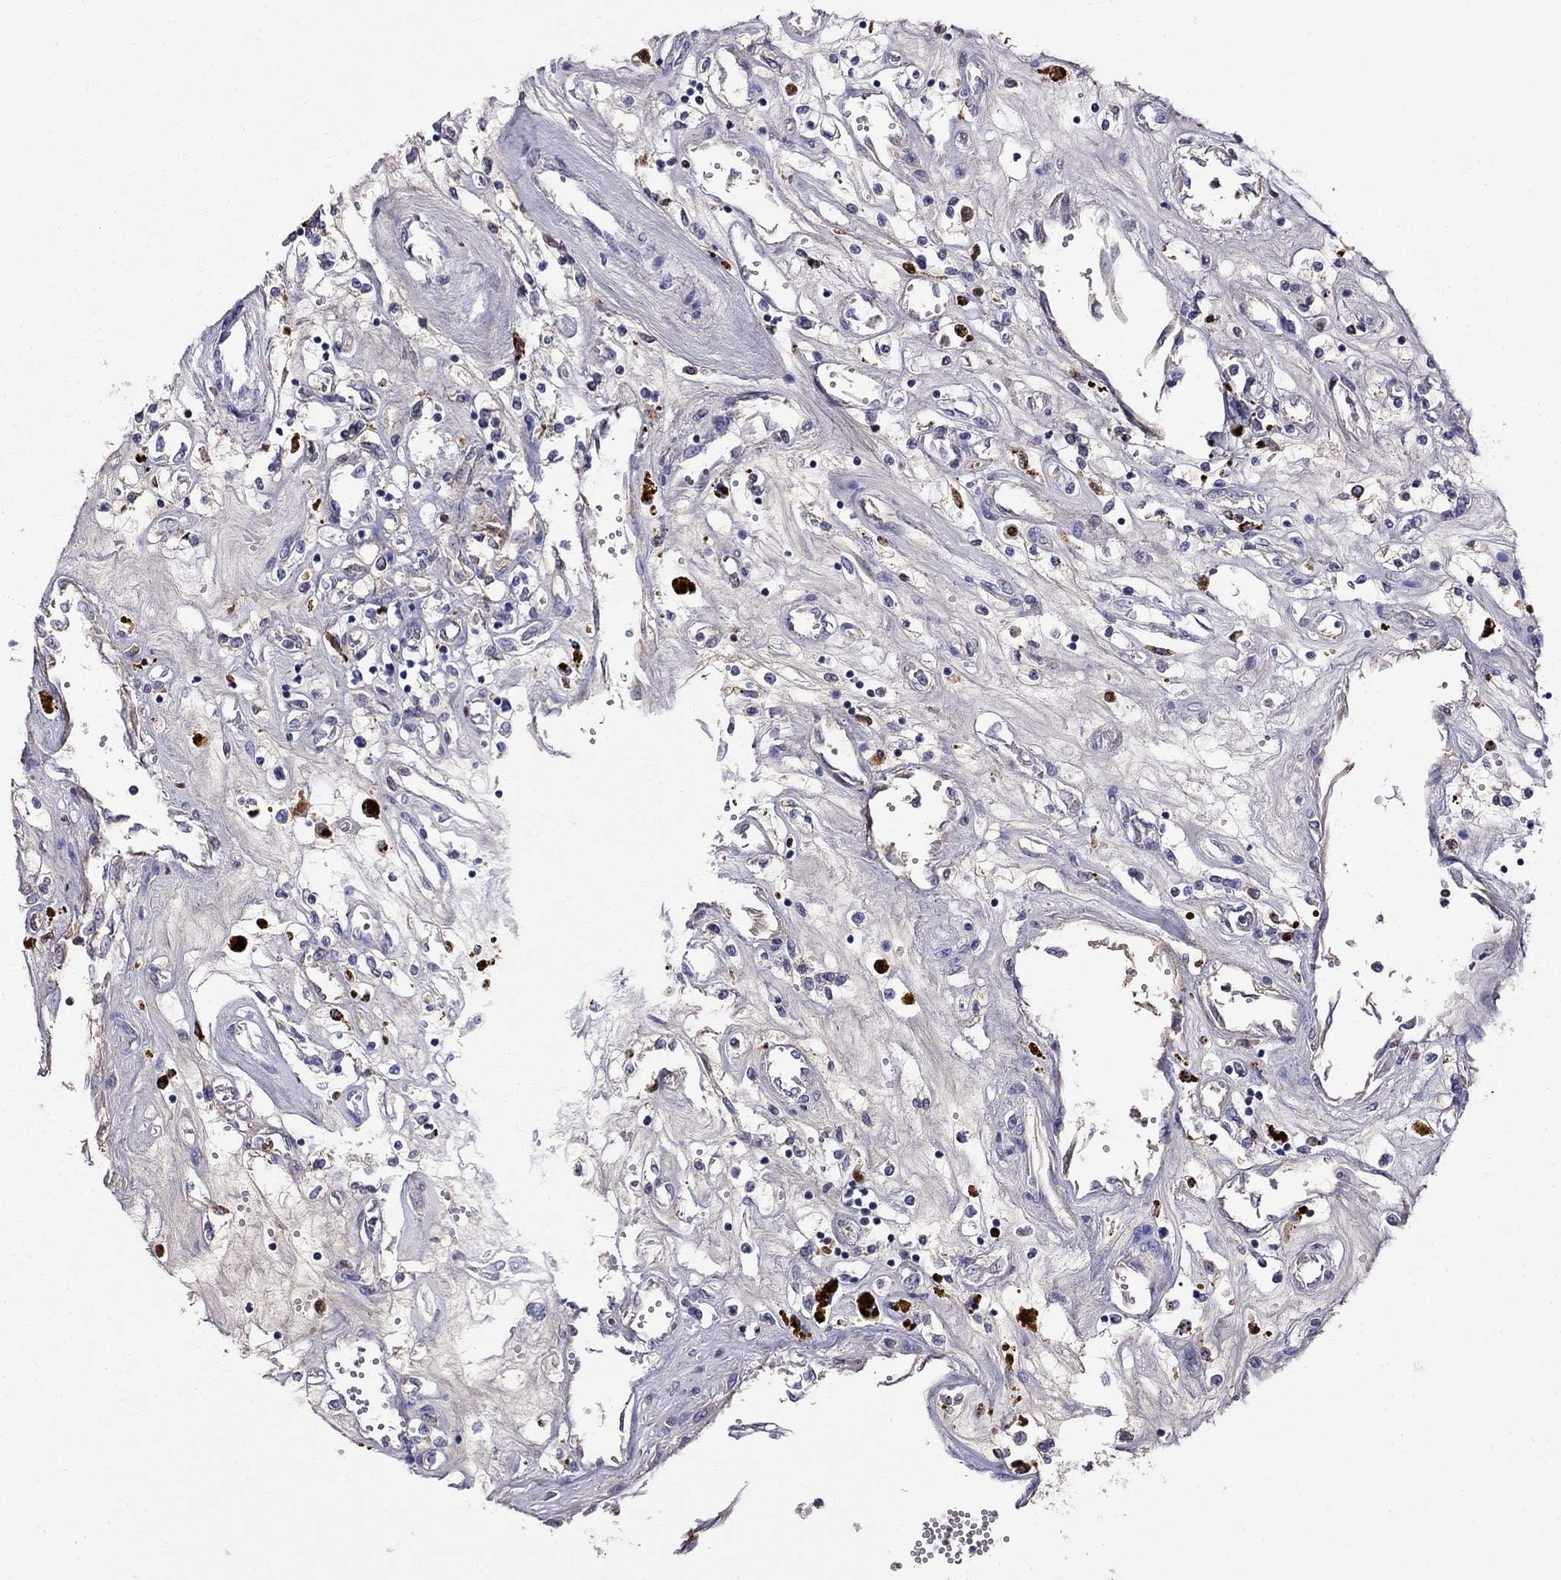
{"staining": {"intensity": "negative", "quantity": "none", "location": "none"}, "tissue": "renal cancer", "cell_type": "Tumor cells", "image_type": "cancer", "snomed": [{"axis": "morphology", "description": "Adenocarcinoma, NOS"}, {"axis": "topography", "description": "Kidney"}], "caption": "Immunohistochemical staining of human renal cancer displays no significant positivity in tumor cells. The staining was performed using DAB to visualize the protein expression in brown, while the nuclei were stained in blue with hematoxylin (Magnification: 20x).", "gene": "SERPINA3", "patient": {"sex": "female", "age": 59}}